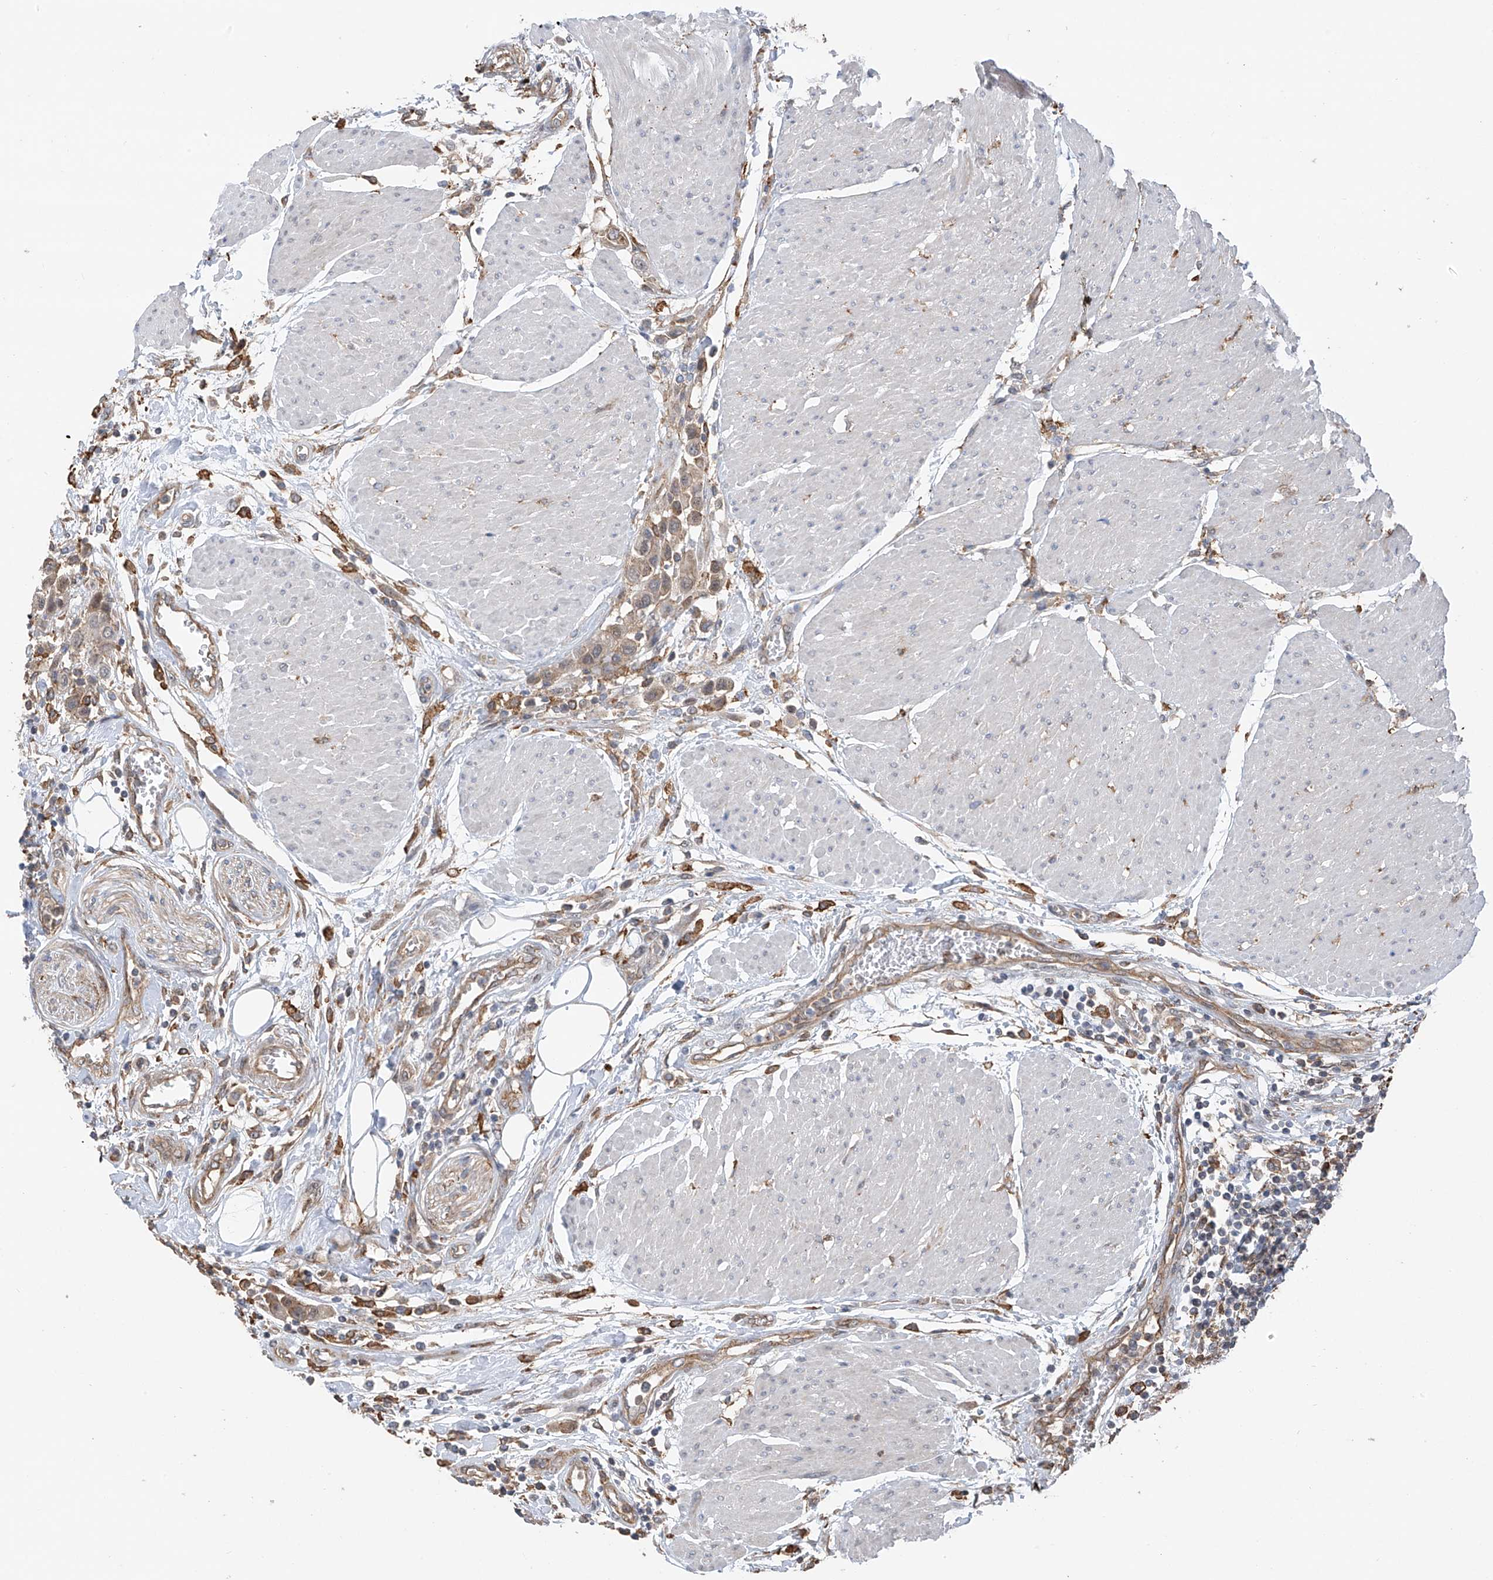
{"staining": {"intensity": "weak", "quantity": "25%-75%", "location": "cytoplasmic/membranous"}, "tissue": "urothelial cancer", "cell_type": "Tumor cells", "image_type": "cancer", "snomed": [{"axis": "morphology", "description": "Urothelial carcinoma, High grade"}, {"axis": "topography", "description": "Urinary bladder"}], "caption": "Immunohistochemical staining of human urothelial cancer reveals weak cytoplasmic/membranous protein expression in about 25%-75% of tumor cells. Using DAB (3,3'-diaminobenzidine) (brown) and hematoxylin (blue) stains, captured at high magnification using brightfield microscopy.", "gene": "ZNF189", "patient": {"sex": "male", "age": 50}}